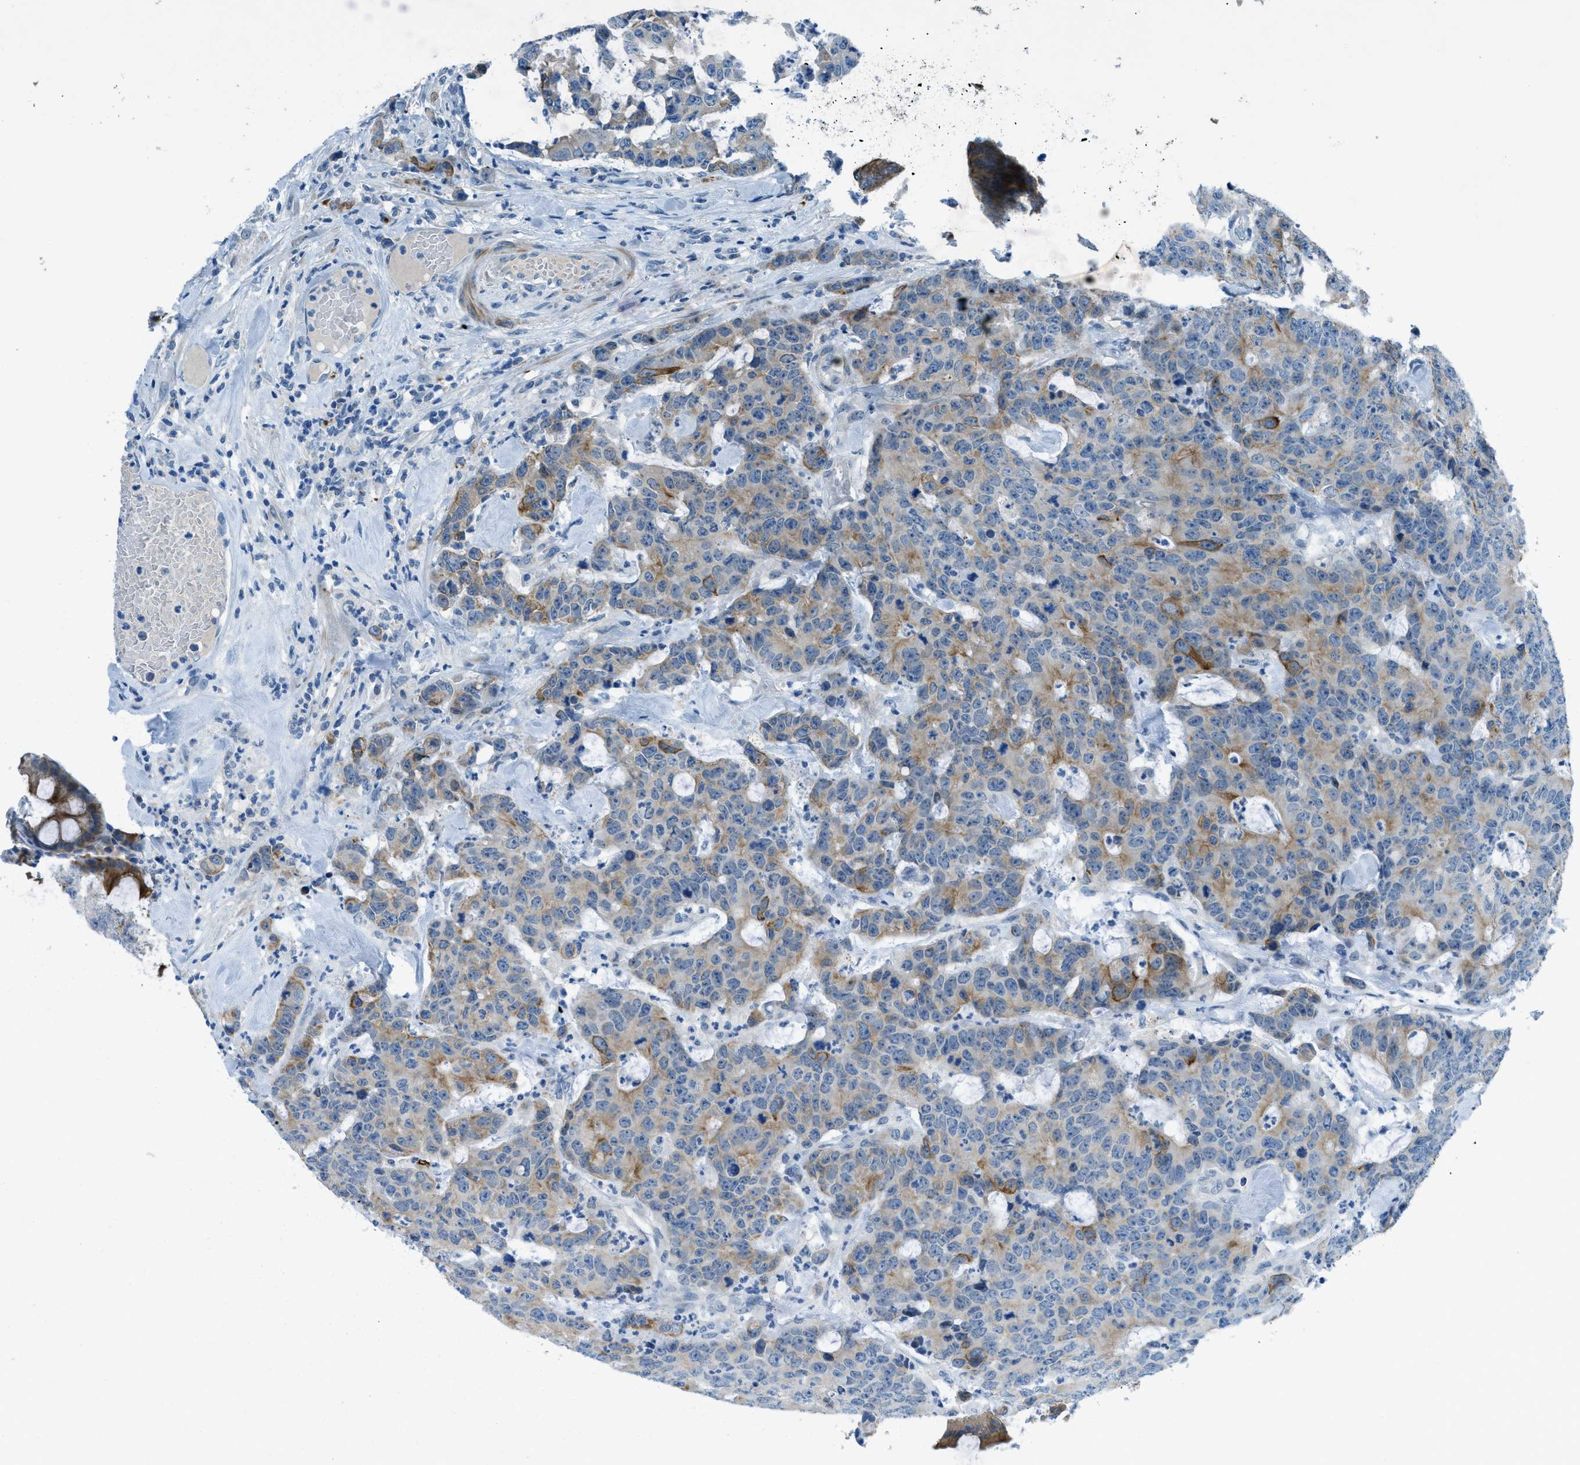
{"staining": {"intensity": "weak", "quantity": "<25%", "location": "cytoplasmic/membranous"}, "tissue": "colorectal cancer", "cell_type": "Tumor cells", "image_type": "cancer", "snomed": [{"axis": "morphology", "description": "Adenocarcinoma, NOS"}, {"axis": "topography", "description": "Colon"}], "caption": "An image of human colorectal cancer is negative for staining in tumor cells.", "gene": "KLHL8", "patient": {"sex": "female", "age": 86}}